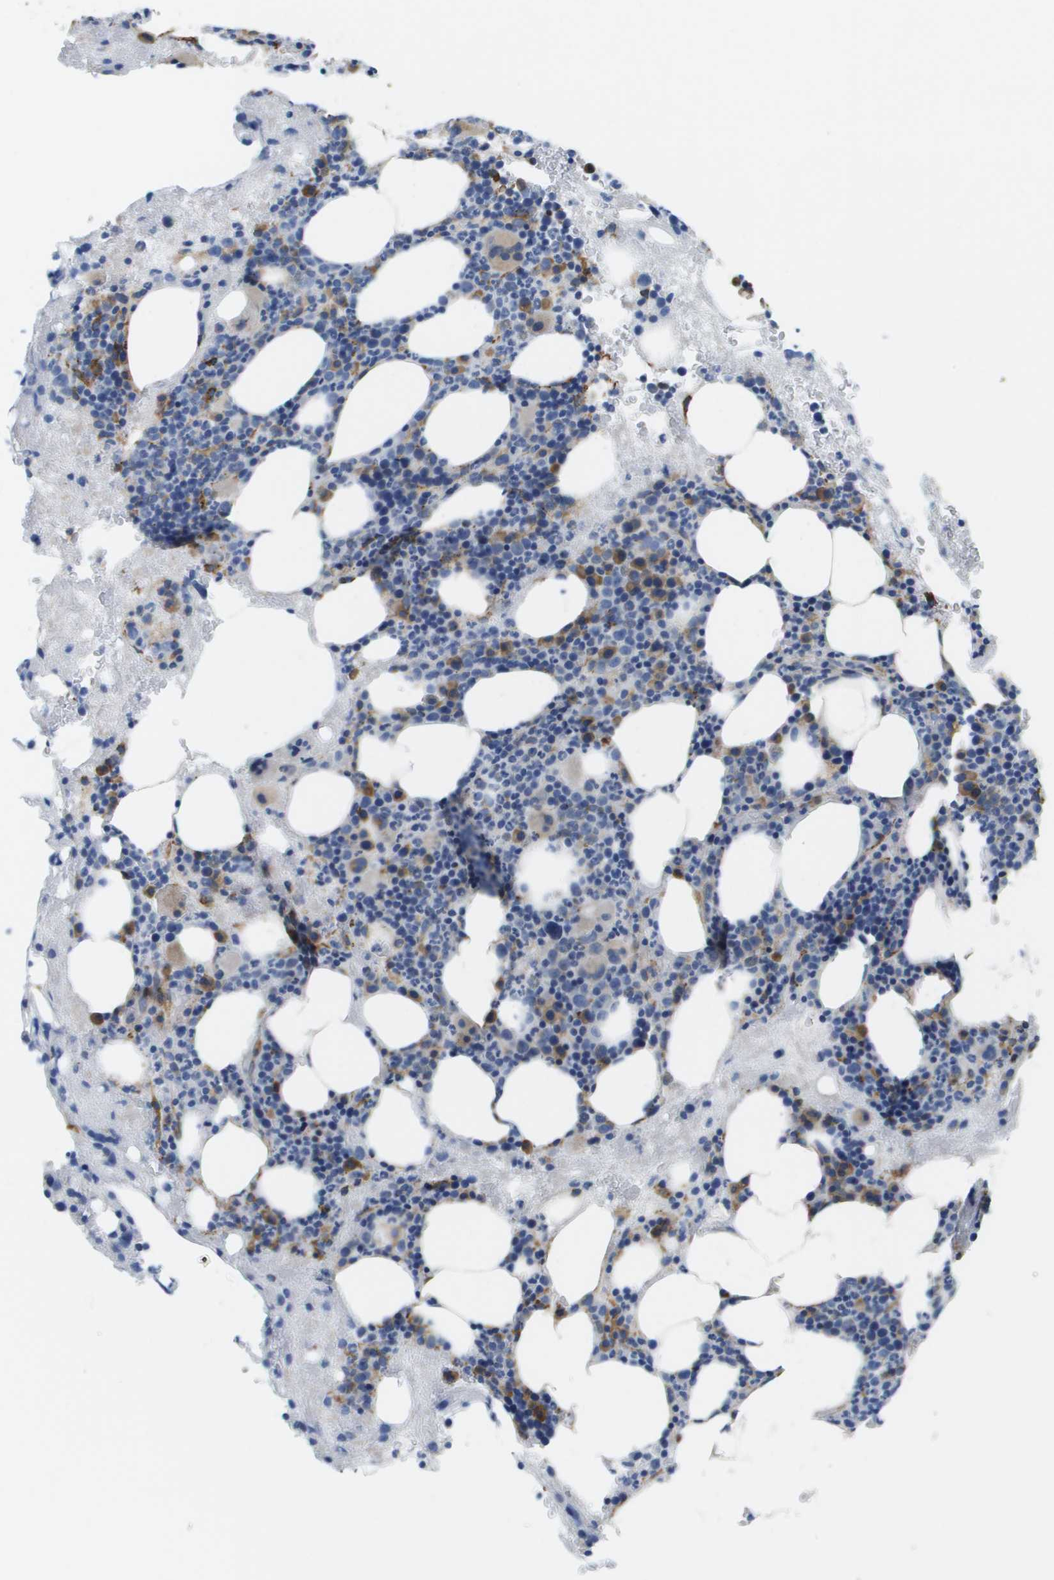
{"staining": {"intensity": "moderate", "quantity": "<25%", "location": "cytoplasmic/membranous"}, "tissue": "bone marrow", "cell_type": "Hematopoietic cells", "image_type": "normal", "snomed": [{"axis": "morphology", "description": "Normal tissue, NOS"}, {"axis": "morphology", "description": "Inflammation, NOS"}, {"axis": "topography", "description": "Bone marrow"}], "caption": "Protein expression analysis of unremarkable human bone marrow reveals moderate cytoplasmic/membranous positivity in about <25% of hematopoietic cells.", "gene": "ST3GAL2", "patient": {"sex": "female", "age": 78}}